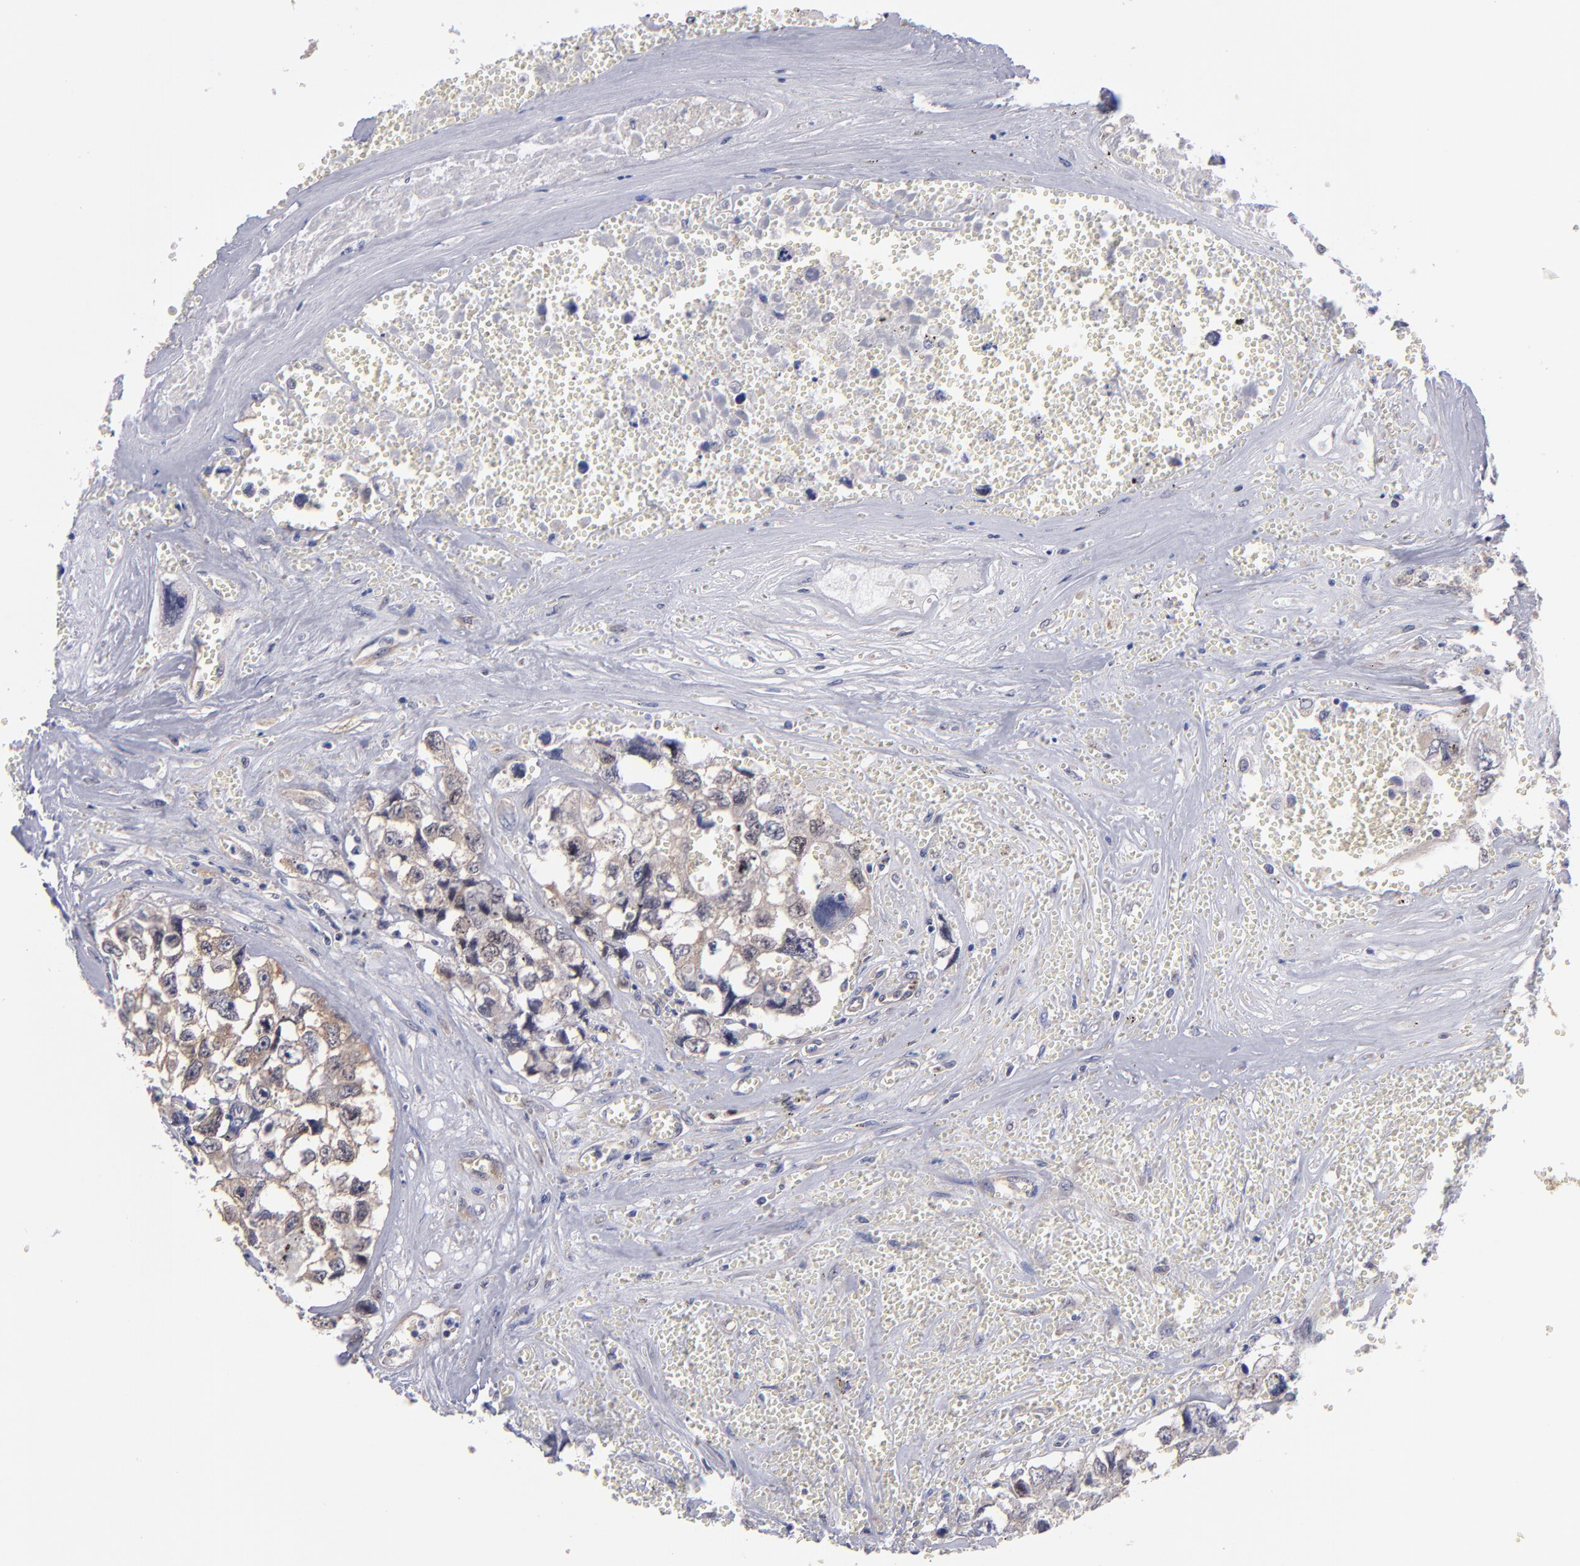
{"staining": {"intensity": "weak", "quantity": ">75%", "location": "cytoplasmic/membranous"}, "tissue": "testis cancer", "cell_type": "Tumor cells", "image_type": "cancer", "snomed": [{"axis": "morphology", "description": "Carcinoma, Embryonal, NOS"}, {"axis": "topography", "description": "Testis"}], "caption": "Testis embryonal carcinoma tissue displays weak cytoplasmic/membranous expression in approximately >75% of tumor cells, visualized by immunohistochemistry. (Stains: DAB in brown, nuclei in blue, Microscopy: brightfield microscopy at high magnification).", "gene": "EIF3L", "patient": {"sex": "male", "age": 31}}